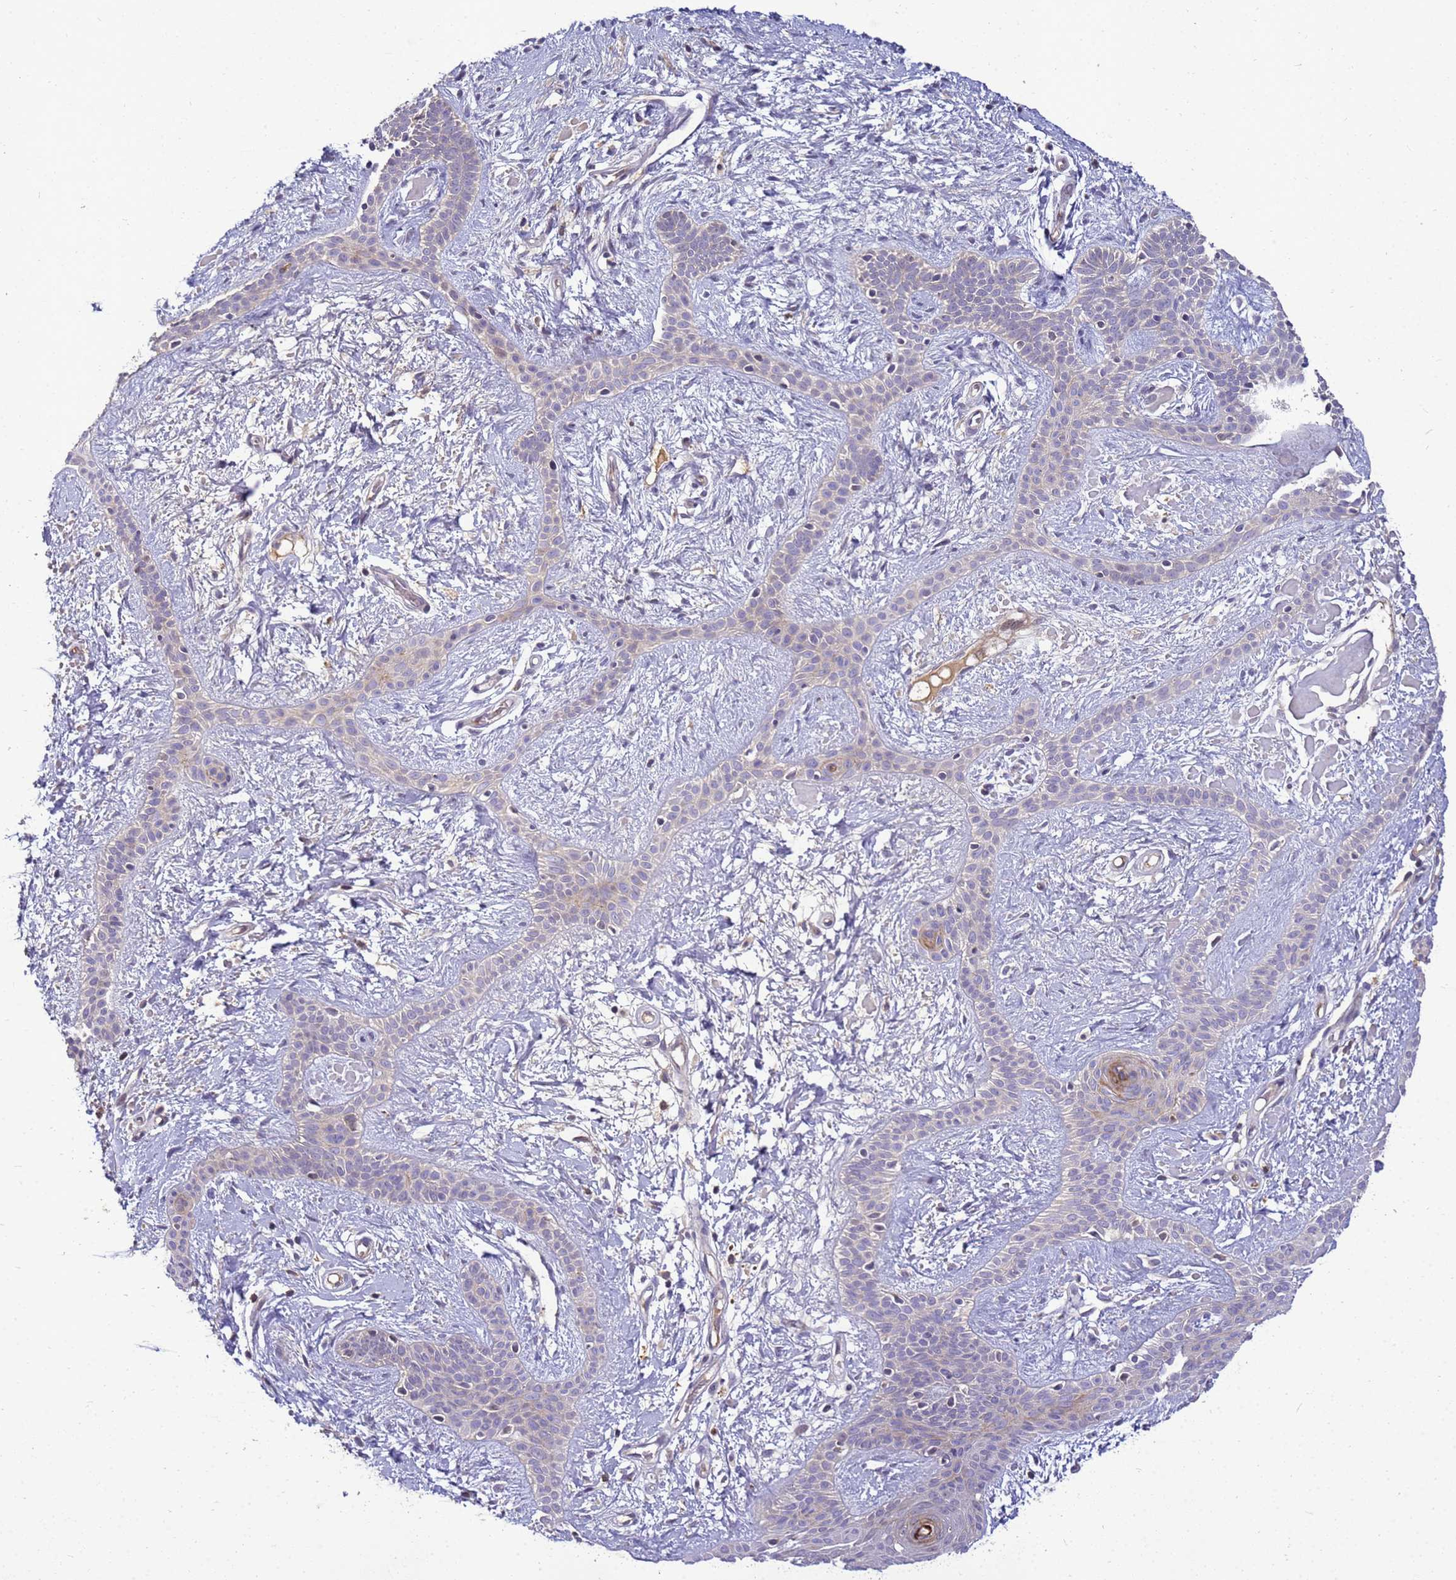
{"staining": {"intensity": "negative", "quantity": "none", "location": "none"}, "tissue": "skin cancer", "cell_type": "Tumor cells", "image_type": "cancer", "snomed": [{"axis": "morphology", "description": "Basal cell carcinoma"}, {"axis": "topography", "description": "Skin"}], "caption": "DAB immunohistochemical staining of human skin basal cell carcinoma demonstrates no significant positivity in tumor cells.", "gene": "TMEM74B", "patient": {"sex": "male", "age": 78}}